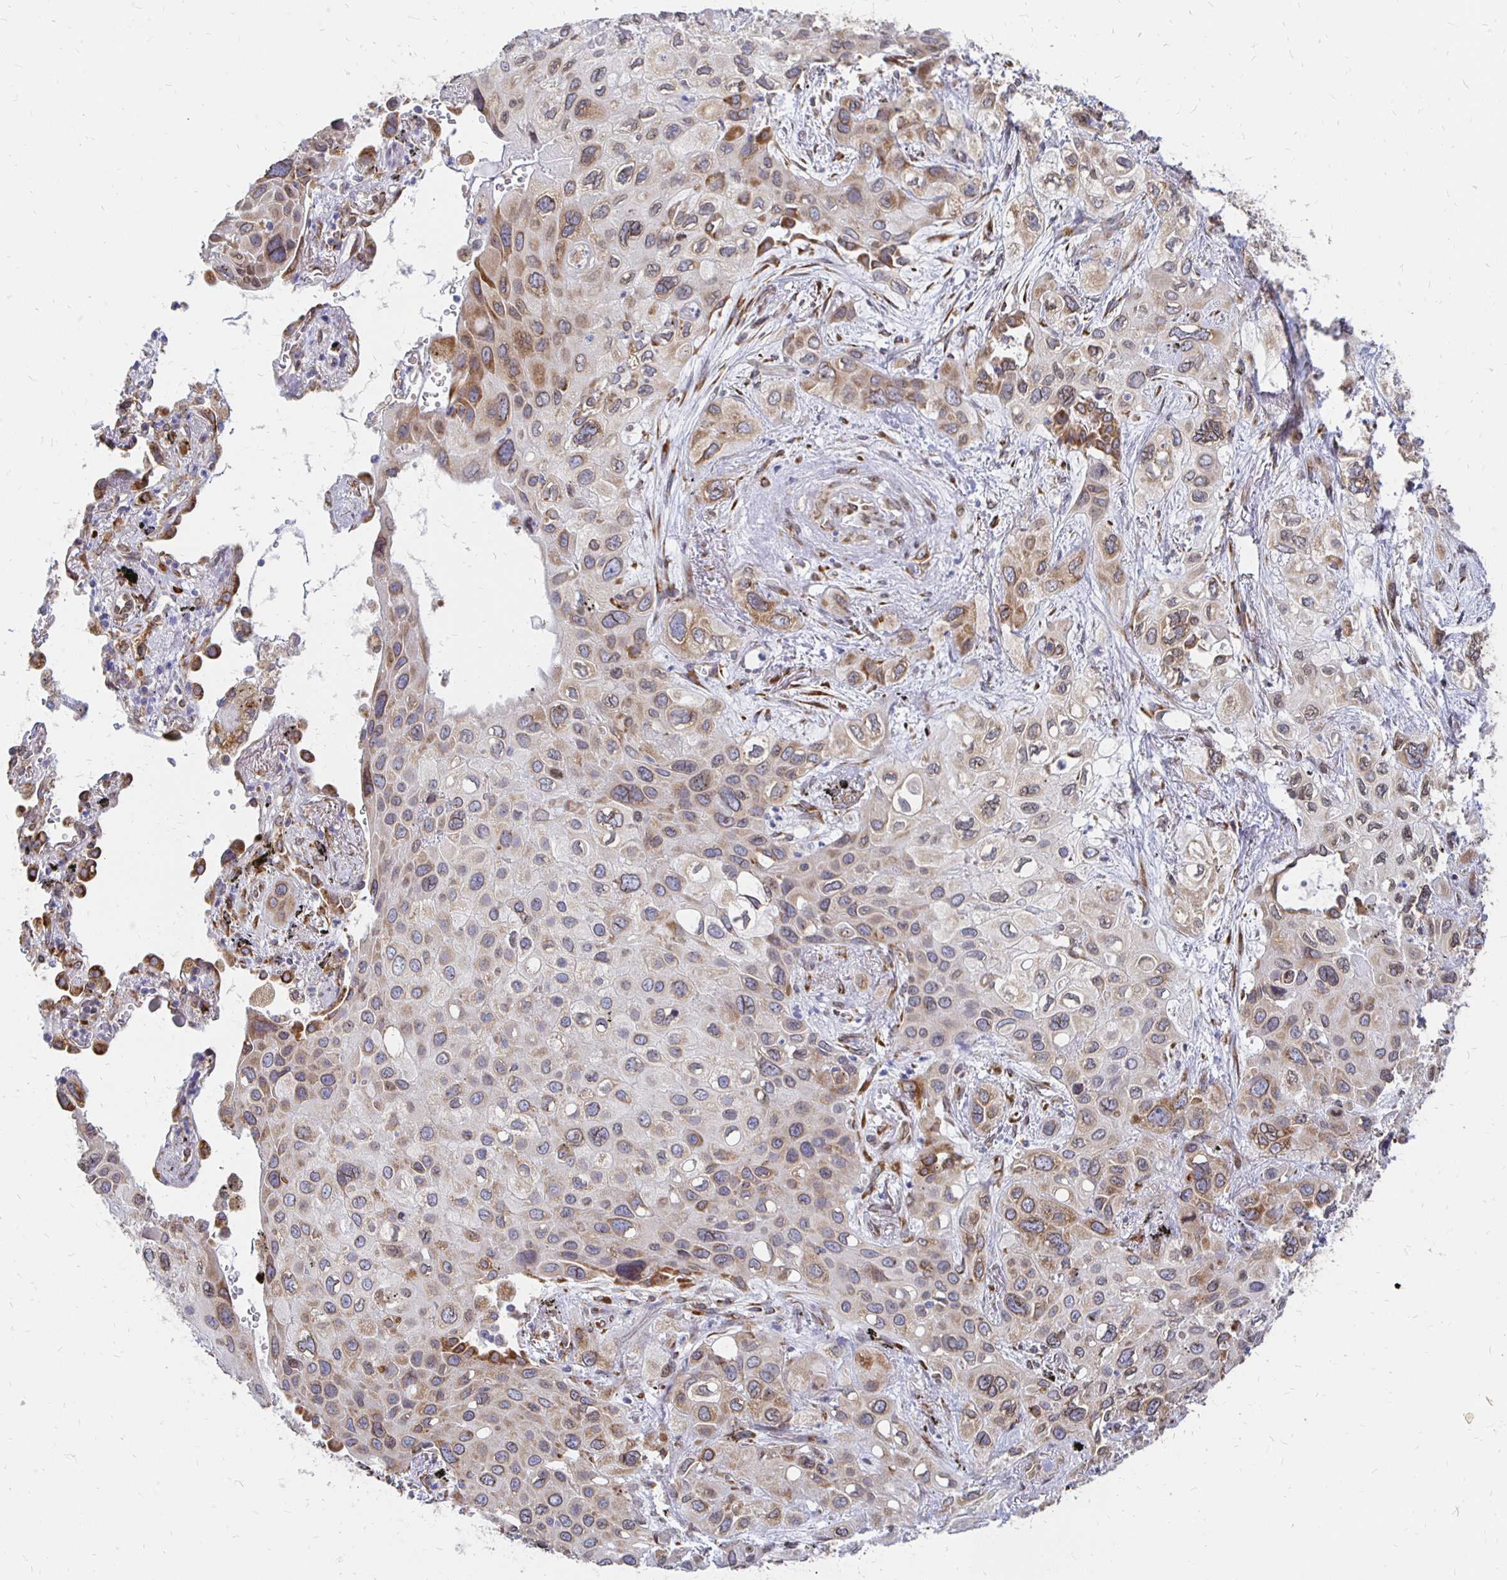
{"staining": {"intensity": "moderate", "quantity": "<25%", "location": "cytoplasmic/membranous,nuclear"}, "tissue": "lung cancer", "cell_type": "Tumor cells", "image_type": "cancer", "snomed": [{"axis": "morphology", "description": "Squamous cell carcinoma, NOS"}, {"axis": "morphology", "description": "Squamous cell carcinoma, metastatic, NOS"}, {"axis": "topography", "description": "Lung"}], "caption": "Immunohistochemistry staining of lung cancer, which reveals low levels of moderate cytoplasmic/membranous and nuclear expression in about <25% of tumor cells indicating moderate cytoplasmic/membranous and nuclear protein expression. The staining was performed using DAB (brown) for protein detection and nuclei were counterstained in hematoxylin (blue).", "gene": "PELI3", "patient": {"sex": "male", "age": 59}}